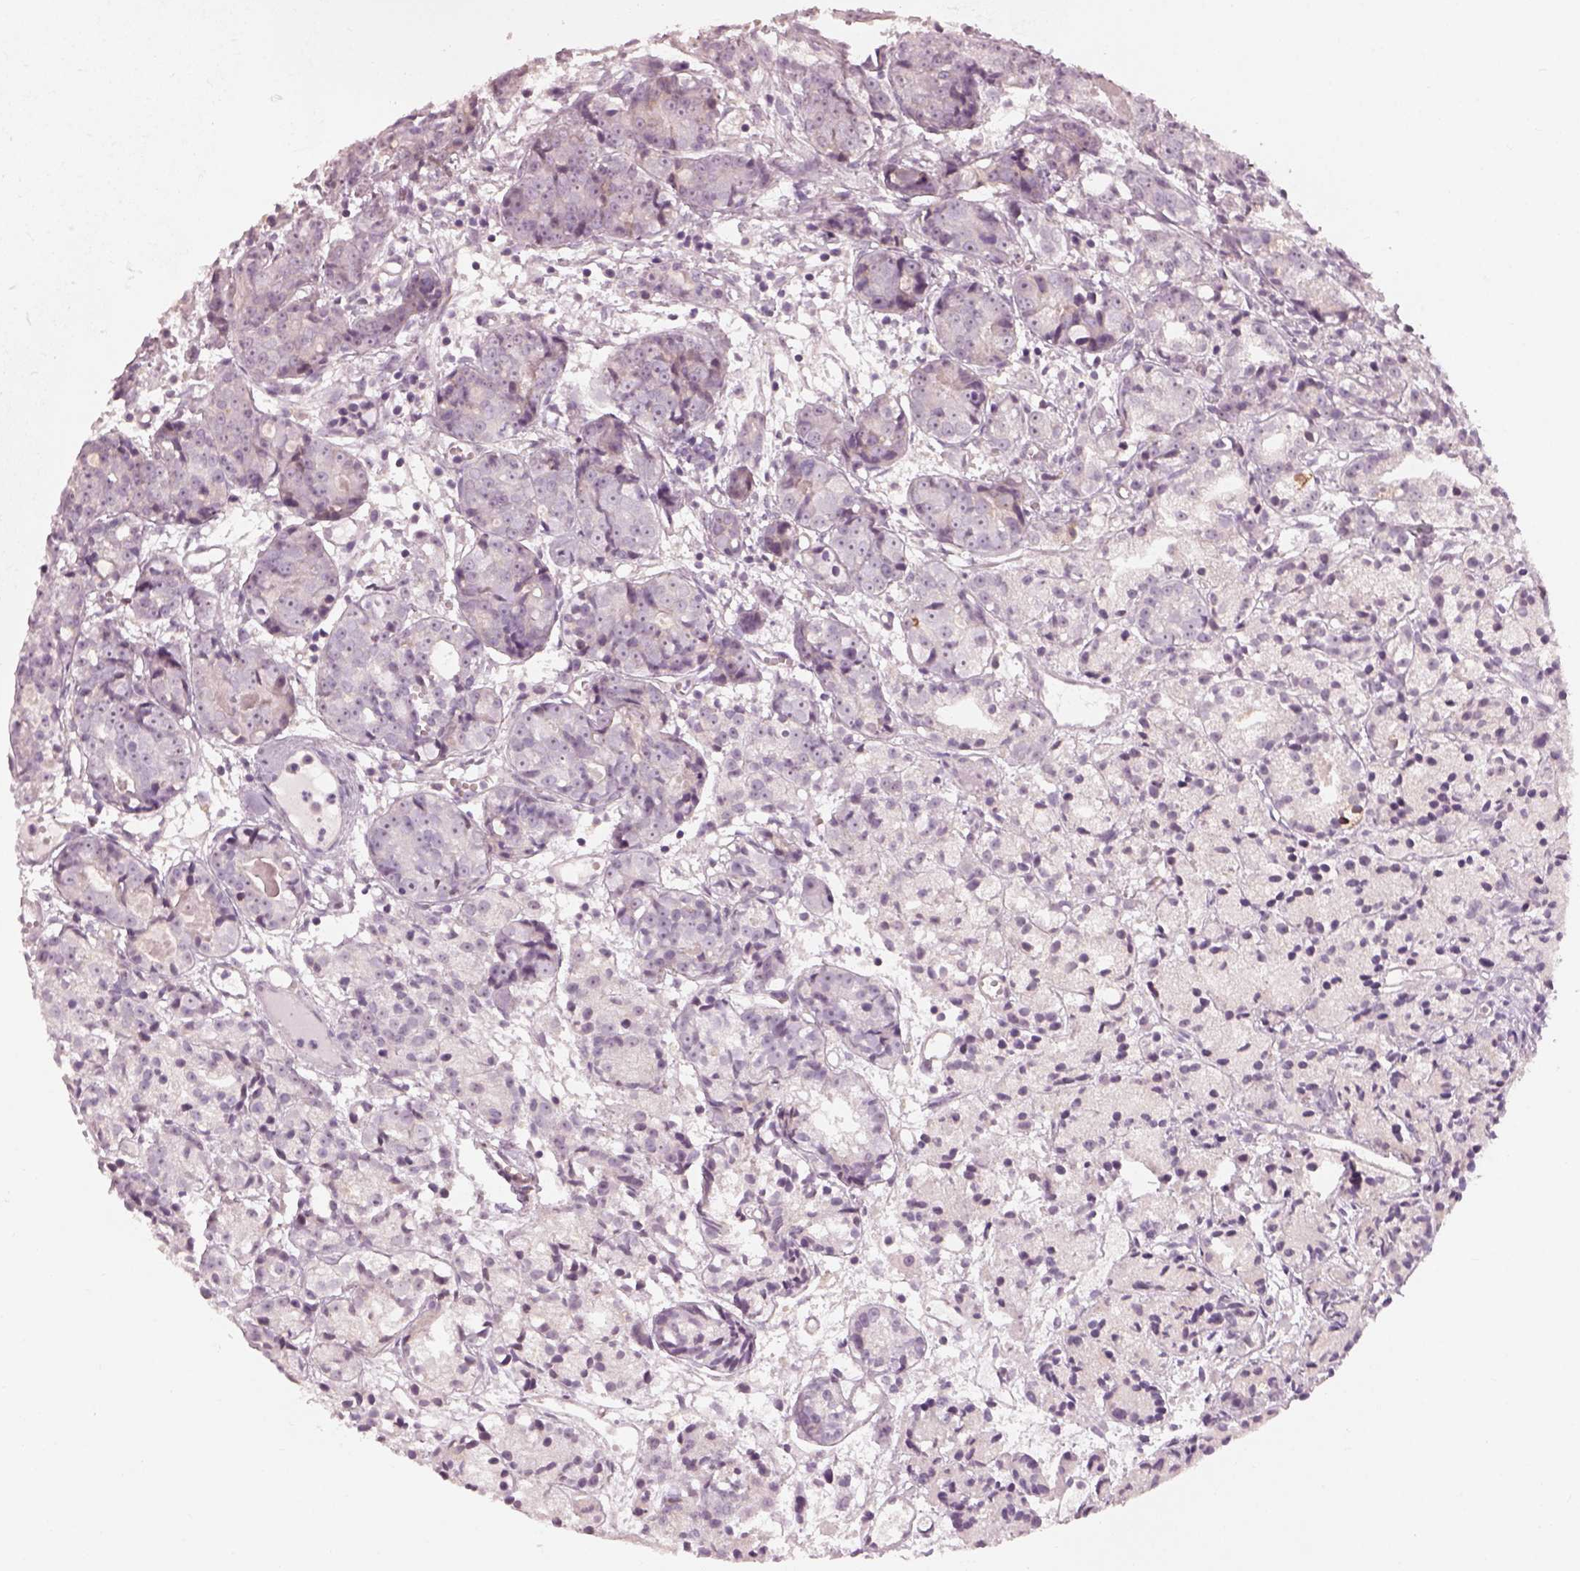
{"staining": {"intensity": "negative", "quantity": "none", "location": "none"}, "tissue": "prostate cancer", "cell_type": "Tumor cells", "image_type": "cancer", "snomed": [{"axis": "morphology", "description": "Adenocarcinoma, Medium grade"}, {"axis": "topography", "description": "Prostate"}], "caption": "The immunohistochemistry image has no significant staining in tumor cells of medium-grade adenocarcinoma (prostate) tissue.", "gene": "CDS1", "patient": {"sex": "male", "age": 74}}